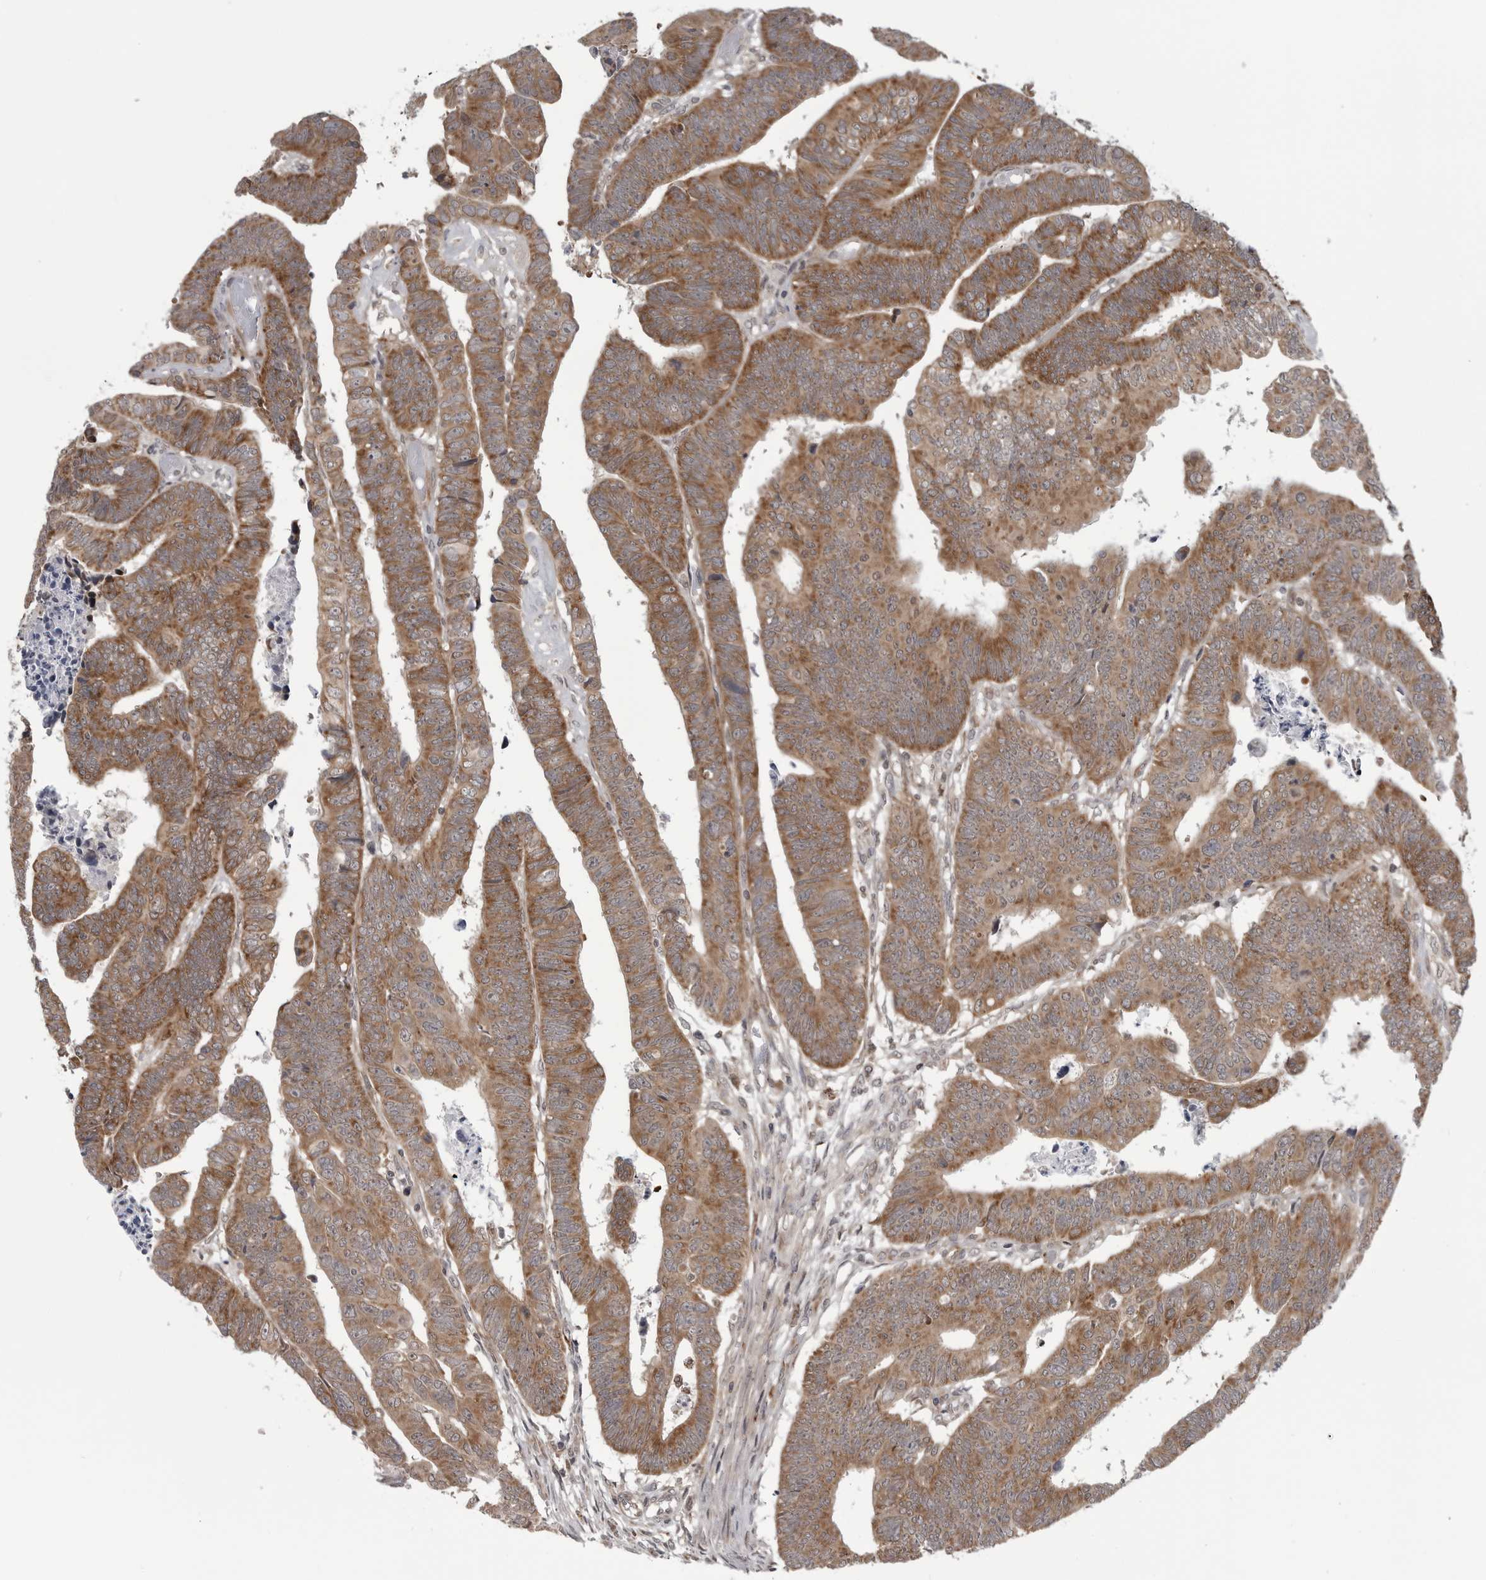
{"staining": {"intensity": "moderate", "quantity": ">75%", "location": "cytoplasmic/membranous"}, "tissue": "colorectal cancer", "cell_type": "Tumor cells", "image_type": "cancer", "snomed": [{"axis": "morphology", "description": "Adenocarcinoma, NOS"}, {"axis": "topography", "description": "Rectum"}], "caption": "A brown stain highlights moderate cytoplasmic/membranous staining of a protein in human colorectal cancer tumor cells.", "gene": "FAAP100", "patient": {"sex": "female", "age": 65}}